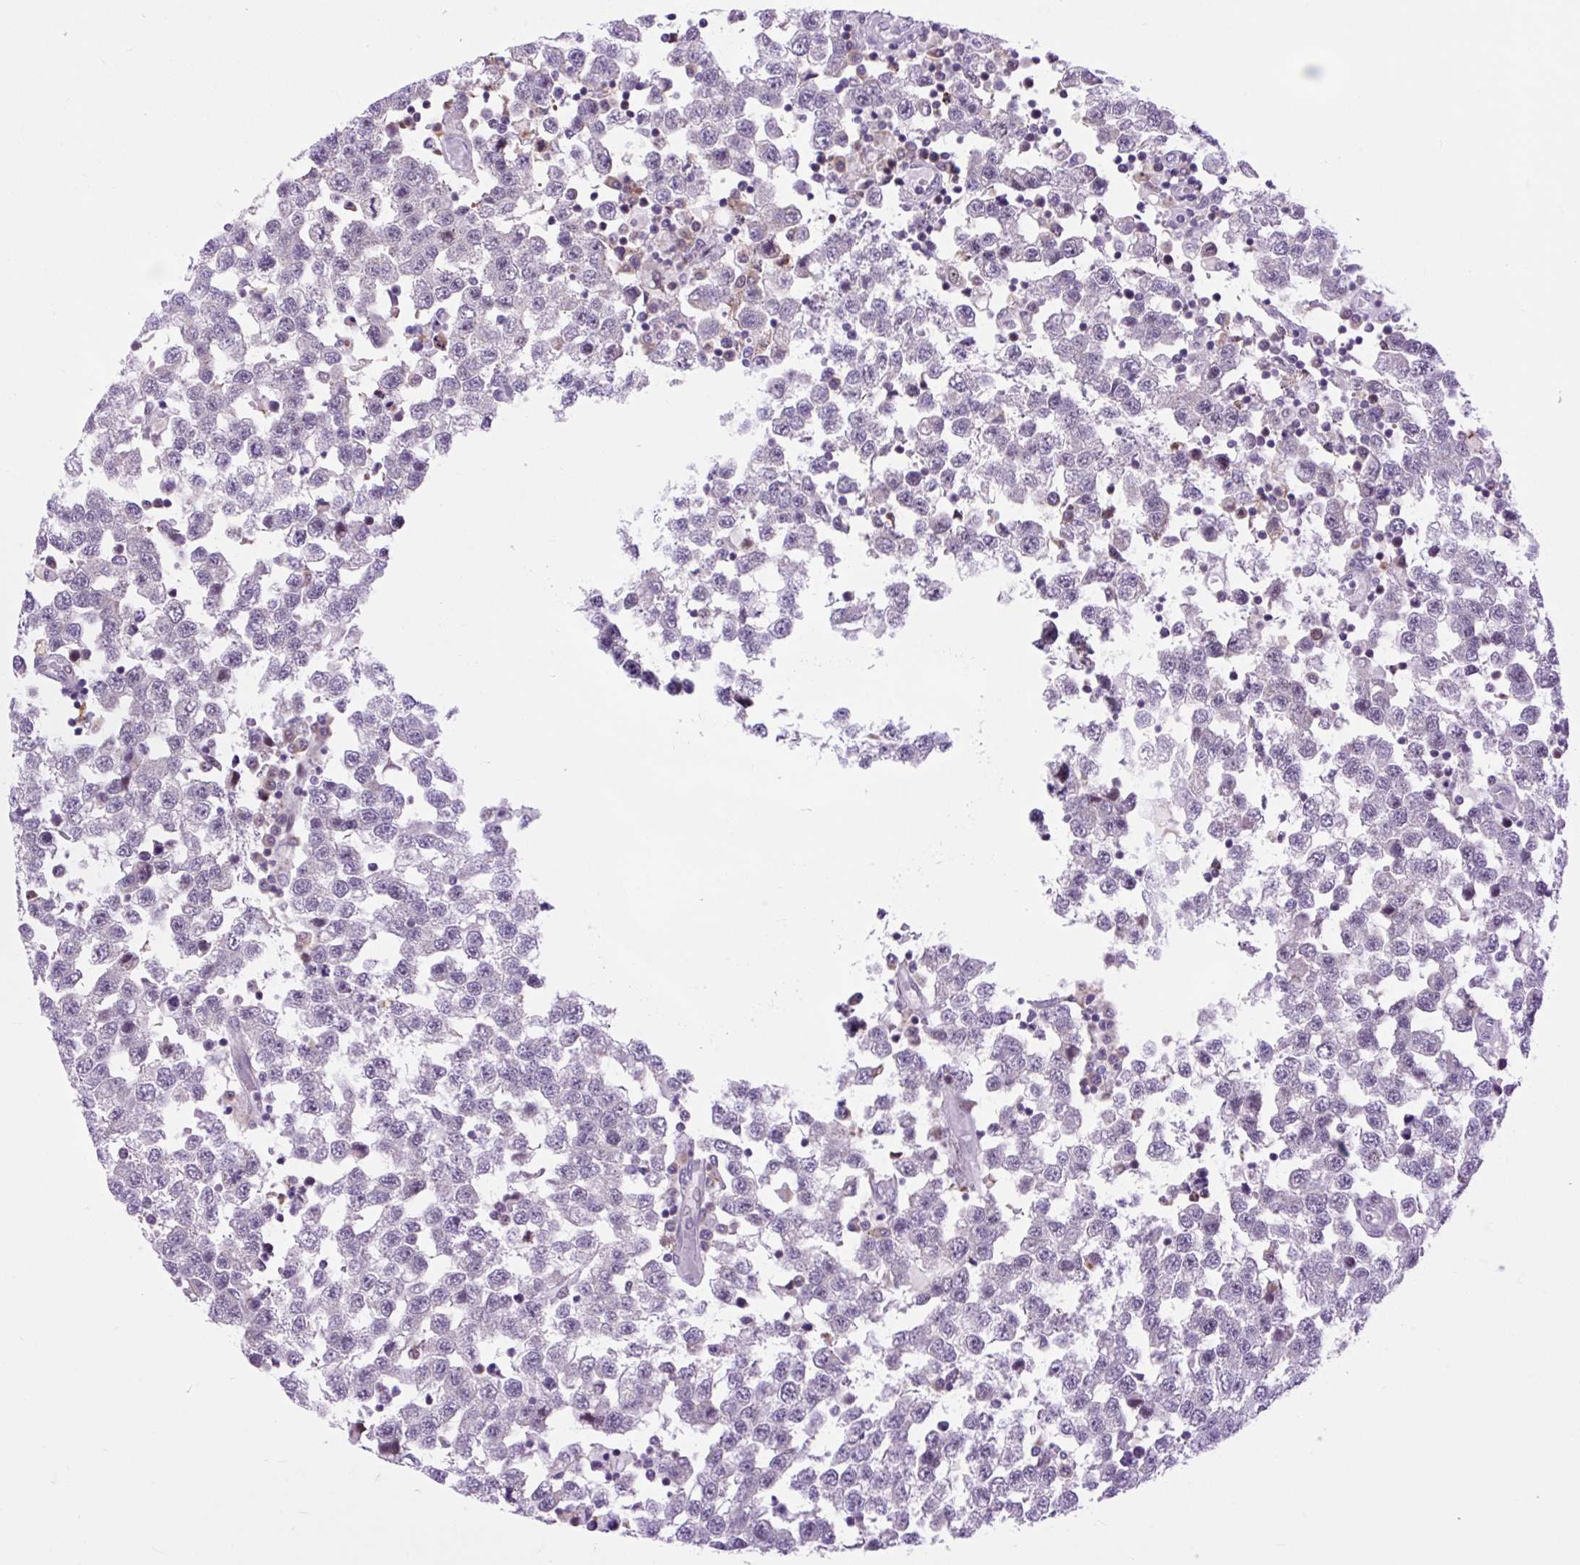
{"staining": {"intensity": "negative", "quantity": "none", "location": "none"}, "tissue": "testis cancer", "cell_type": "Tumor cells", "image_type": "cancer", "snomed": [{"axis": "morphology", "description": "Seminoma, NOS"}, {"axis": "topography", "description": "Testis"}], "caption": "Immunohistochemical staining of testis seminoma shows no significant staining in tumor cells.", "gene": "CLK2", "patient": {"sex": "male", "age": 34}}